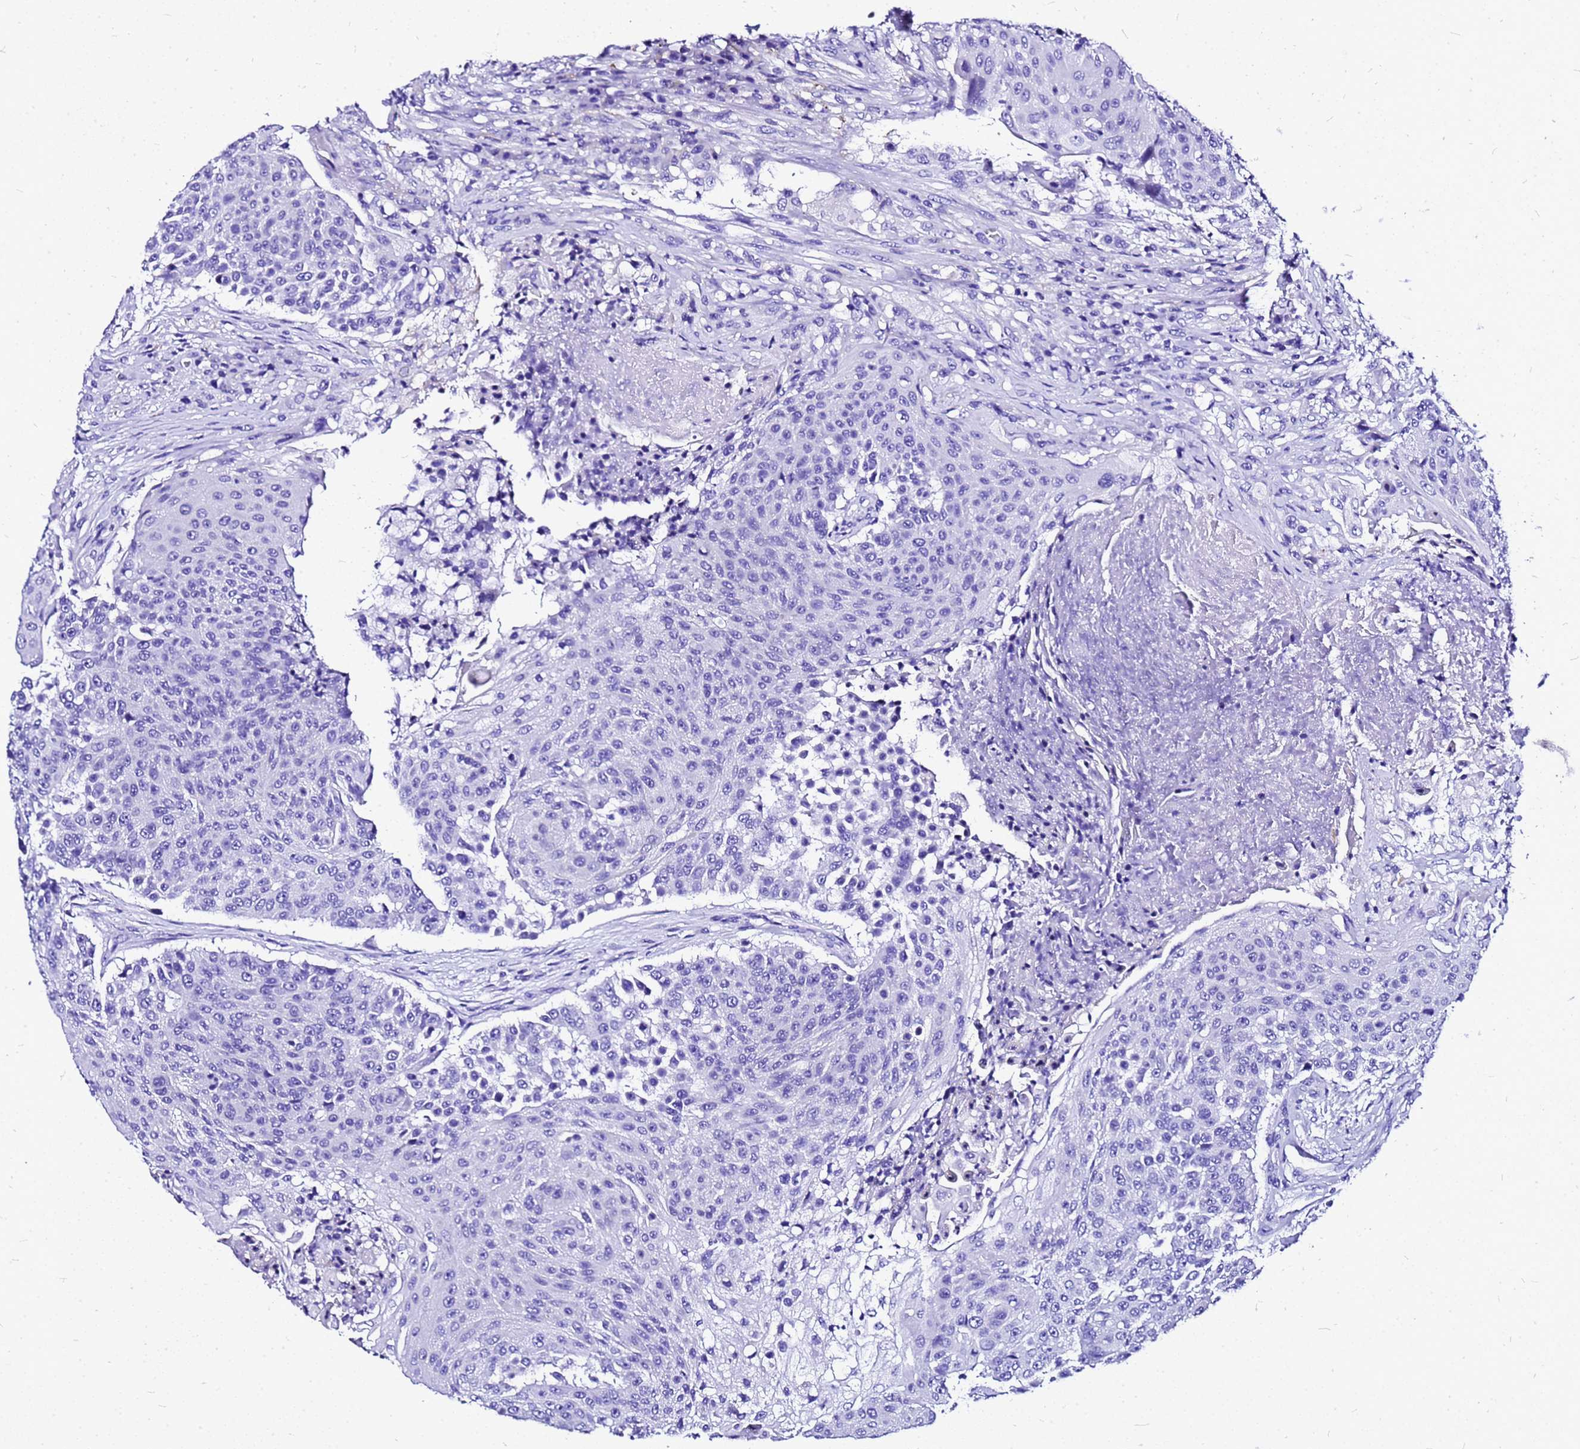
{"staining": {"intensity": "negative", "quantity": "none", "location": "none"}, "tissue": "urothelial cancer", "cell_type": "Tumor cells", "image_type": "cancer", "snomed": [{"axis": "morphology", "description": "Urothelial carcinoma, High grade"}, {"axis": "topography", "description": "Urinary bladder"}], "caption": "There is no significant positivity in tumor cells of urothelial cancer. (DAB (3,3'-diaminobenzidine) immunohistochemistry (IHC) visualized using brightfield microscopy, high magnification).", "gene": "HERC4", "patient": {"sex": "female", "age": 63}}